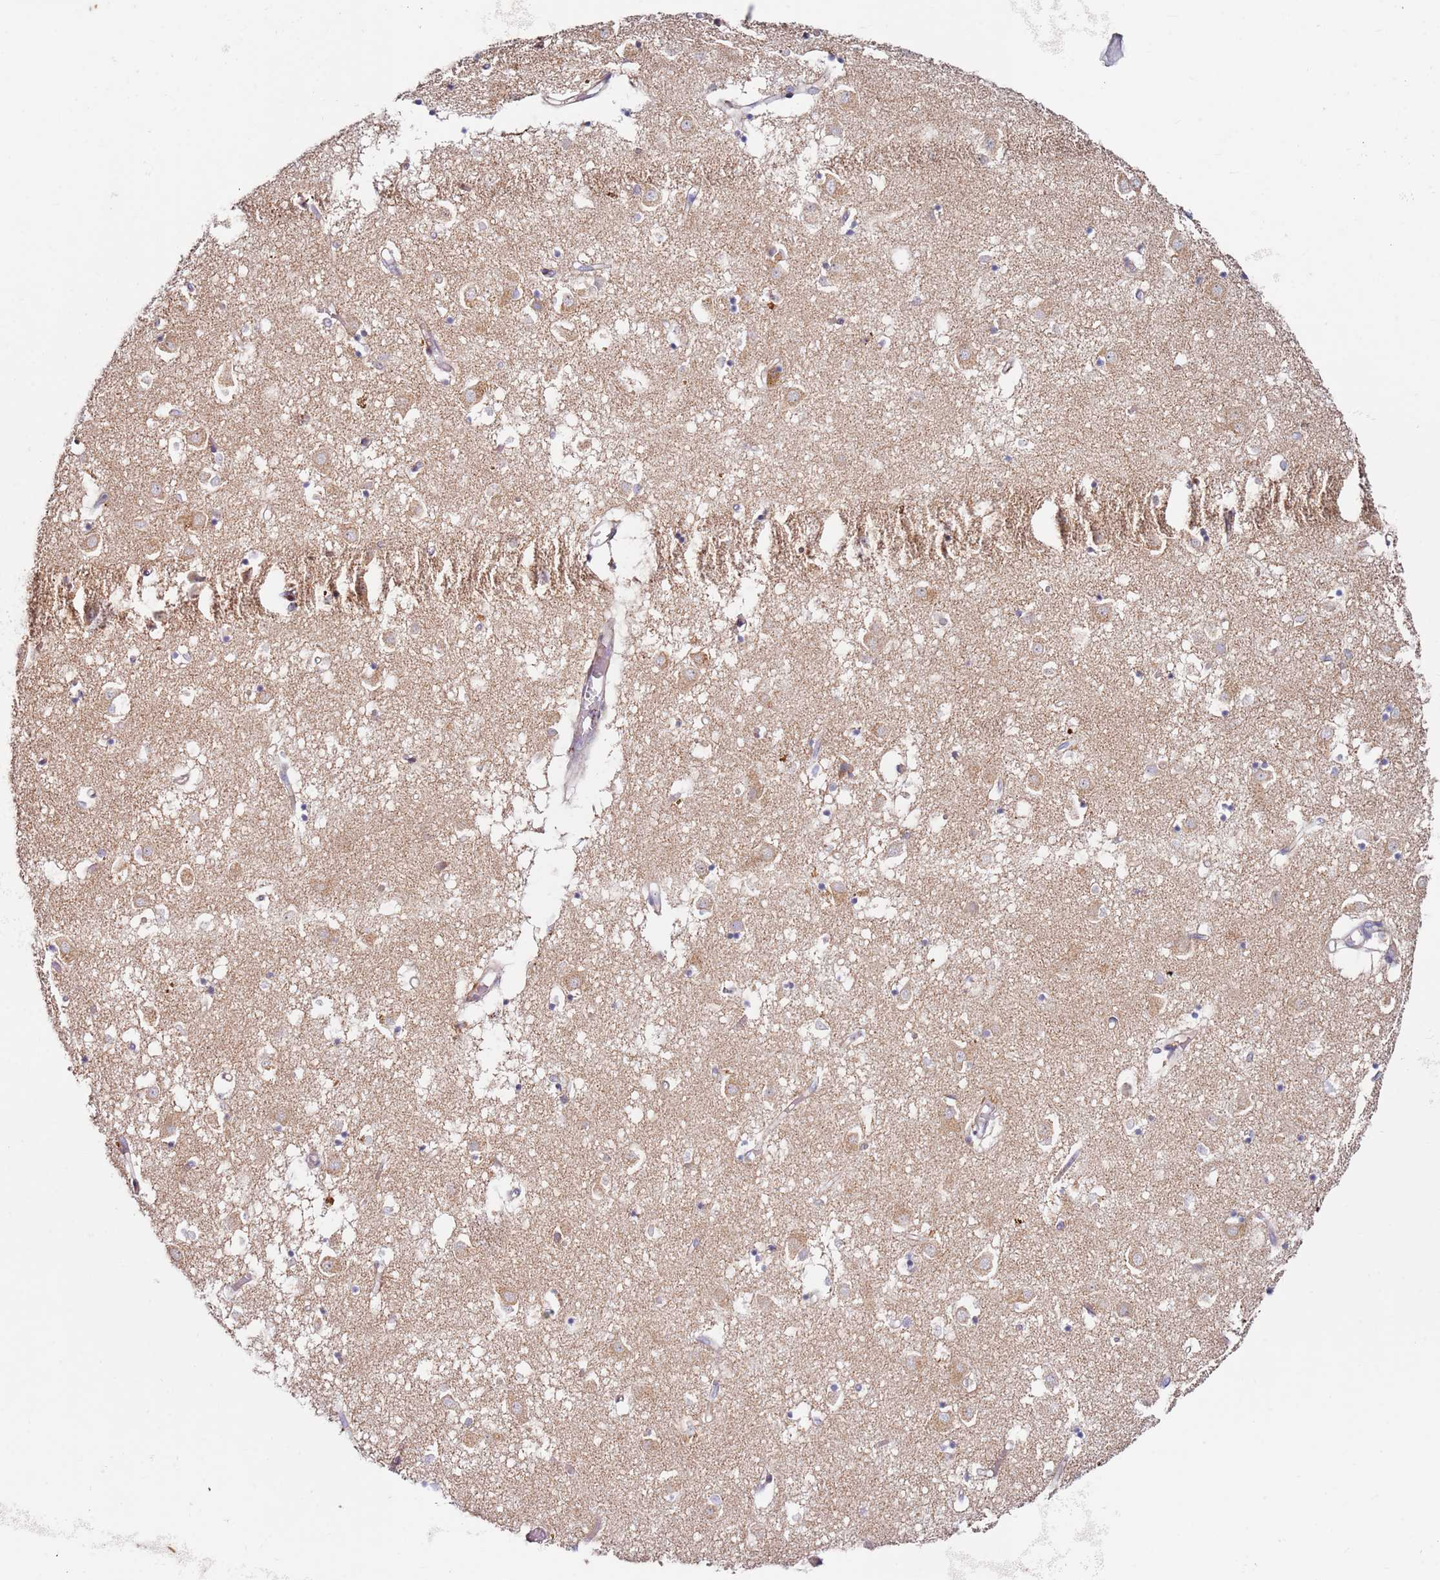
{"staining": {"intensity": "weak", "quantity": "25%-75%", "location": "cytoplasmic/membranous"}, "tissue": "caudate", "cell_type": "Glial cells", "image_type": "normal", "snomed": [{"axis": "morphology", "description": "Normal tissue, NOS"}, {"axis": "topography", "description": "Lateral ventricle wall"}], "caption": "IHC micrograph of benign caudate: human caudate stained using immunohistochemistry exhibits low levels of weak protein expression localized specifically in the cytoplasmic/membranous of glial cells, appearing as a cytoplasmic/membranous brown color.", "gene": "CNOT9", "patient": {"sex": "male", "age": 70}}